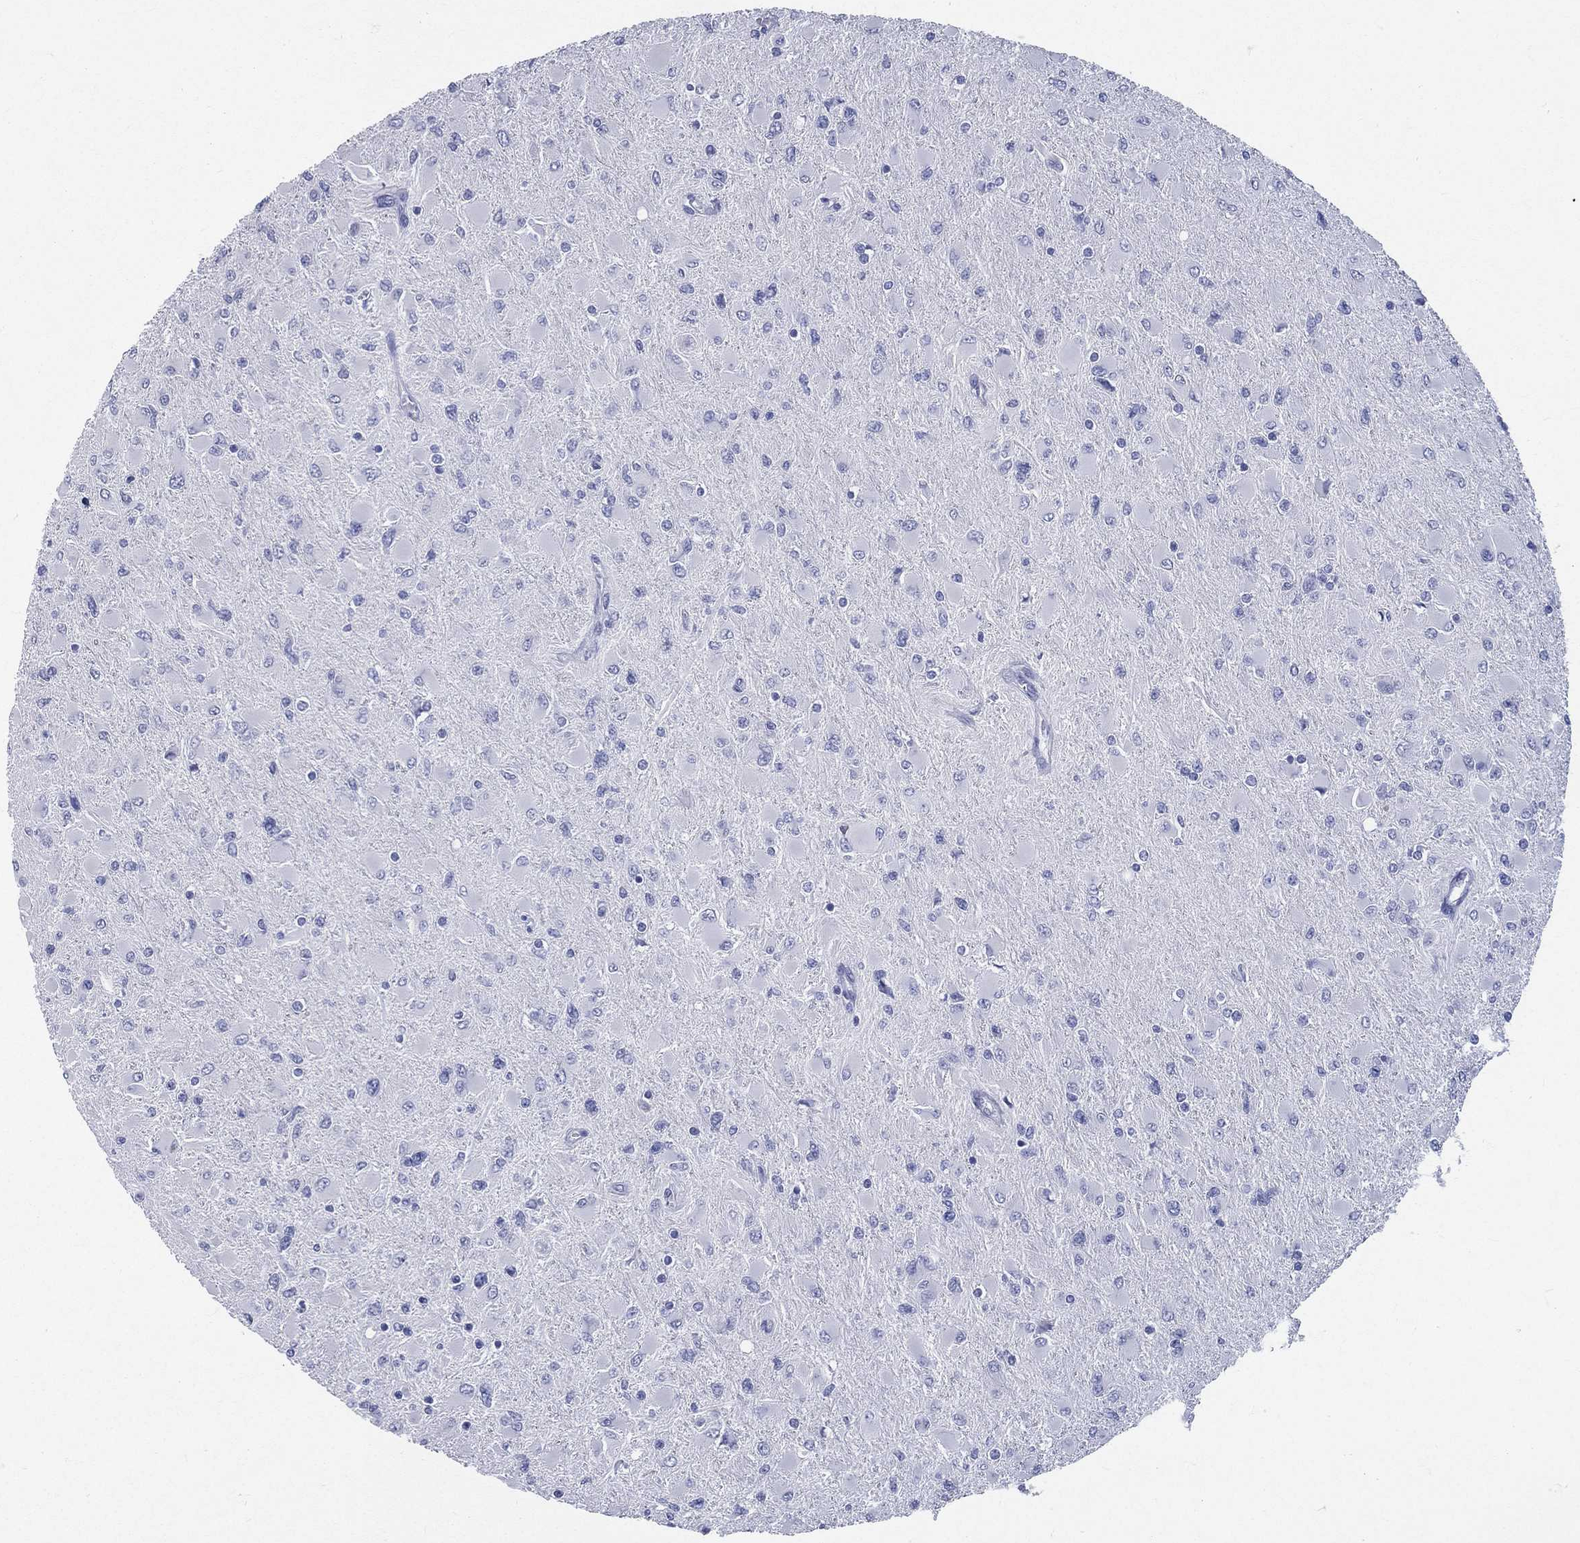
{"staining": {"intensity": "negative", "quantity": "none", "location": "none"}, "tissue": "glioma", "cell_type": "Tumor cells", "image_type": "cancer", "snomed": [{"axis": "morphology", "description": "Glioma, malignant, High grade"}, {"axis": "topography", "description": "Cerebral cortex"}], "caption": "Malignant glioma (high-grade) stained for a protein using immunohistochemistry (IHC) reveals no positivity tumor cells.", "gene": "CYLC1", "patient": {"sex": "female", "age": 36}}